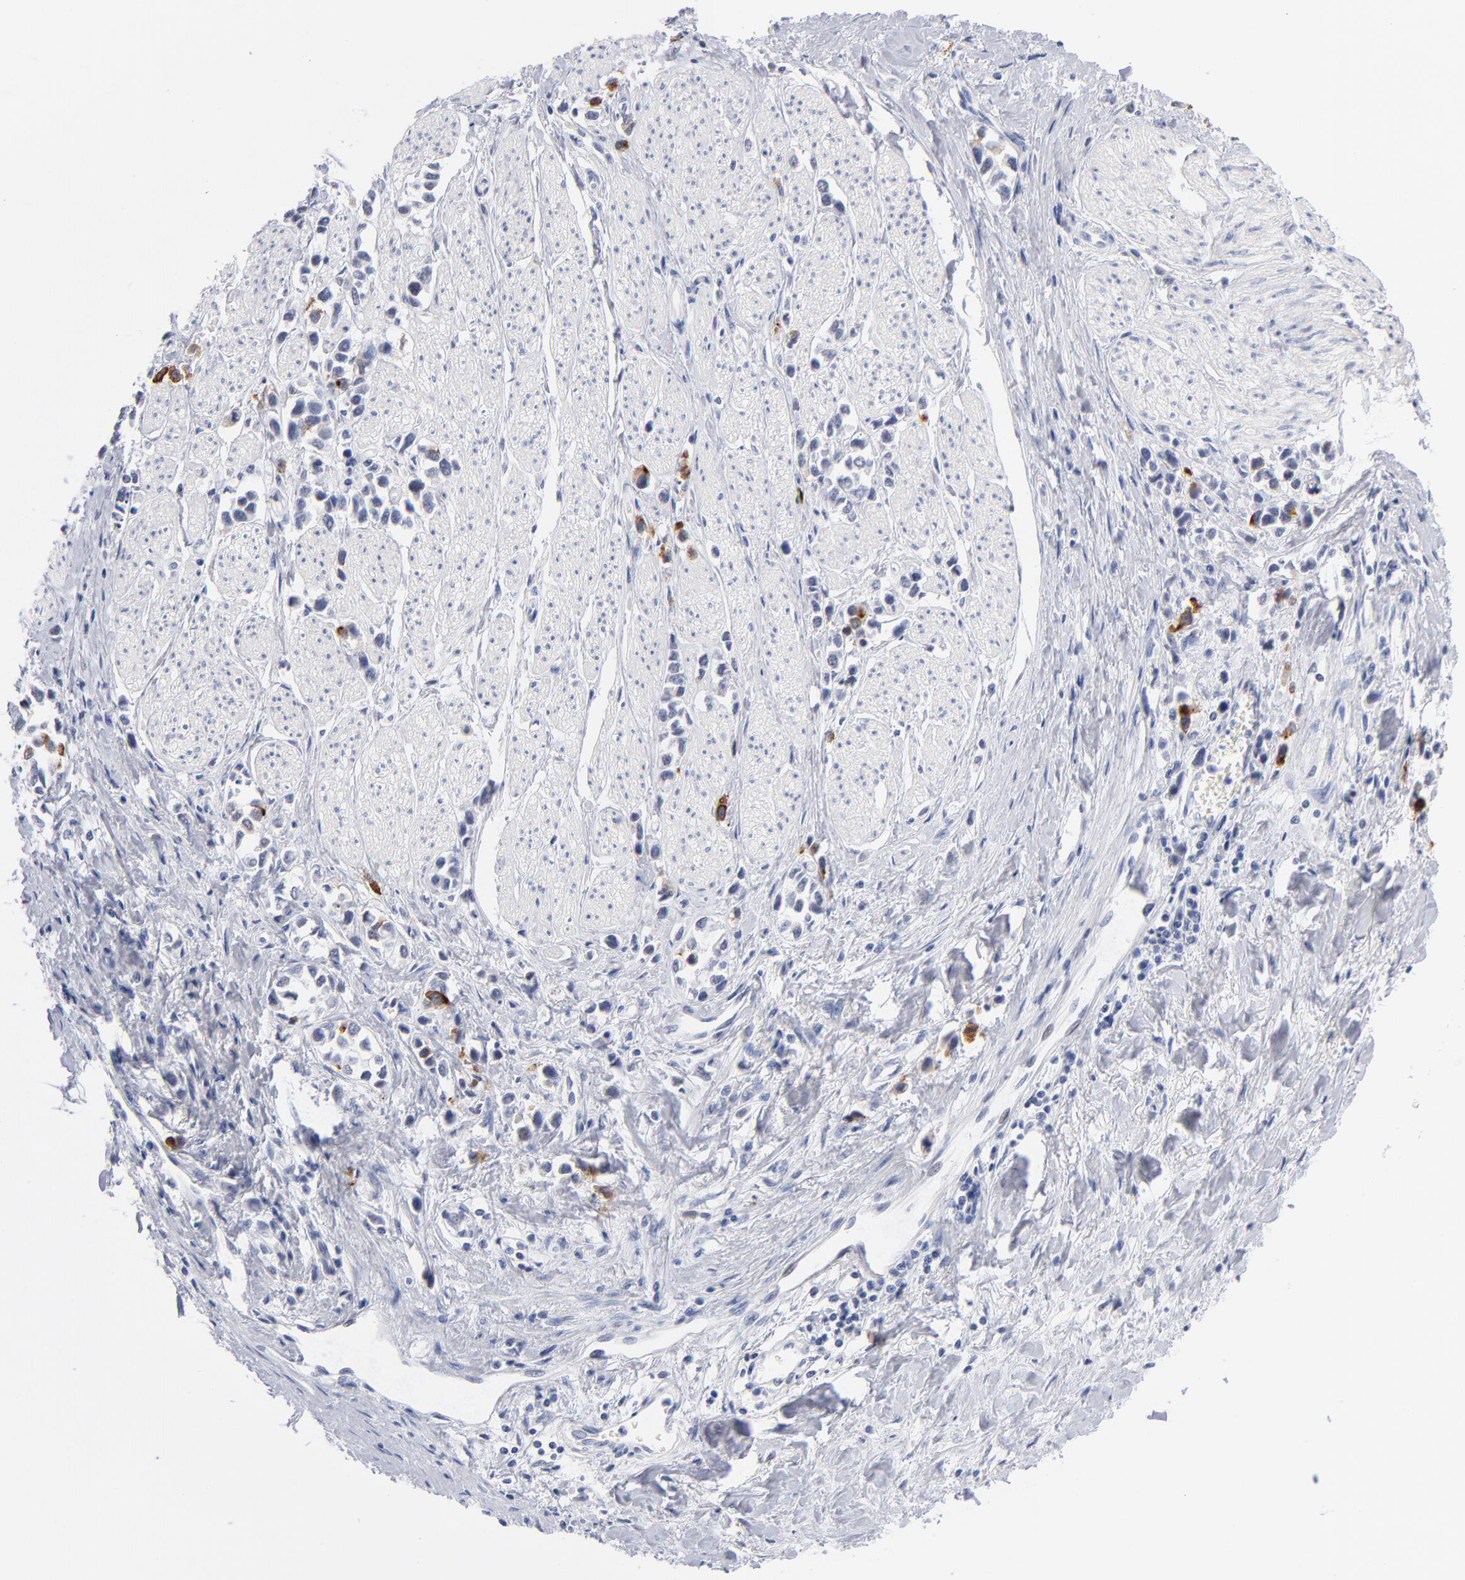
{"staining": {"intensity": "strong", "quantity": "<25%", "location": "cytoplasmic/membranous"}, "tissue": "stomach cancer", "cell_type": "Tumor cells", "image_type": "cancer", "snomed": [{"axis": "morphology", "description": "Adenocarcinoma, NOS"}, {"axis": "topography", "description": "Stomach, upper"}], "caption": "Brown immunohistochemical staining in stomach cancer (adenocarcinoma) shows strong cytoplasmic/membranous expression in about <25% of tumor cells.", "gene": "KHNYN", "patient": {"sex": "male", "age": 76}}